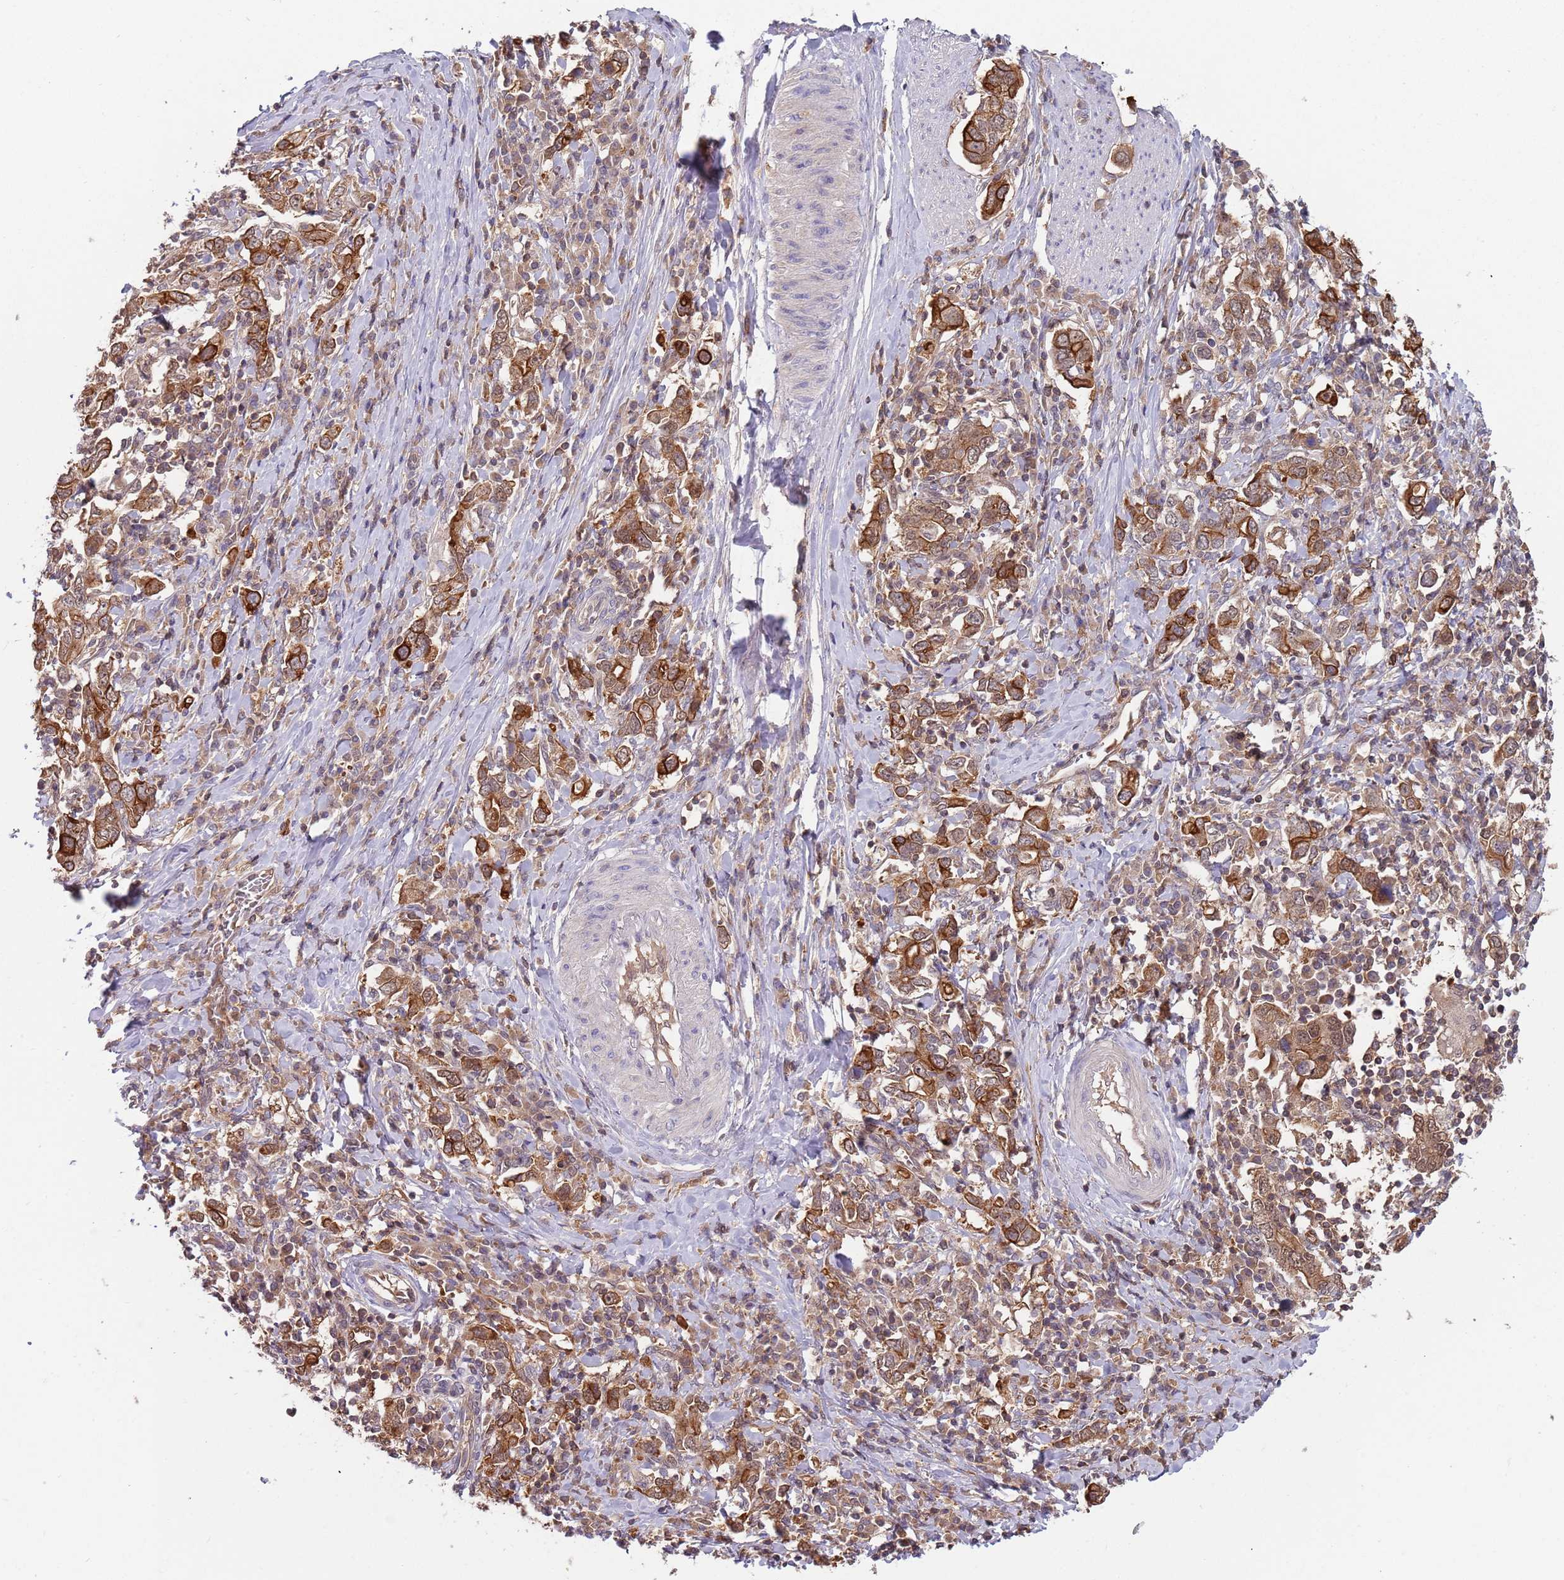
{"staining": {"intensity": "strong", "quantity": ">75%", "location": "cytoplasmic/membranous"}, "tissue": "stomach cancer", "cell_type": "Tumor cells", "image_type": "cancer", "snomed": [{"axis": "morphology", "description": "Adenocarcinoma, NOS"}, {"axis": "topography", "description": "Stomach, upper"}, {"axis": "topography", "description": "Stomach"}], "caption": "This is a micrograph of IHC staining of stomach cancer, which shows strong staining in the cytoplasmic/membranous of tumor cells.", "gene": "GSDMD", "patient": {"sex": "male", "age": 62}}